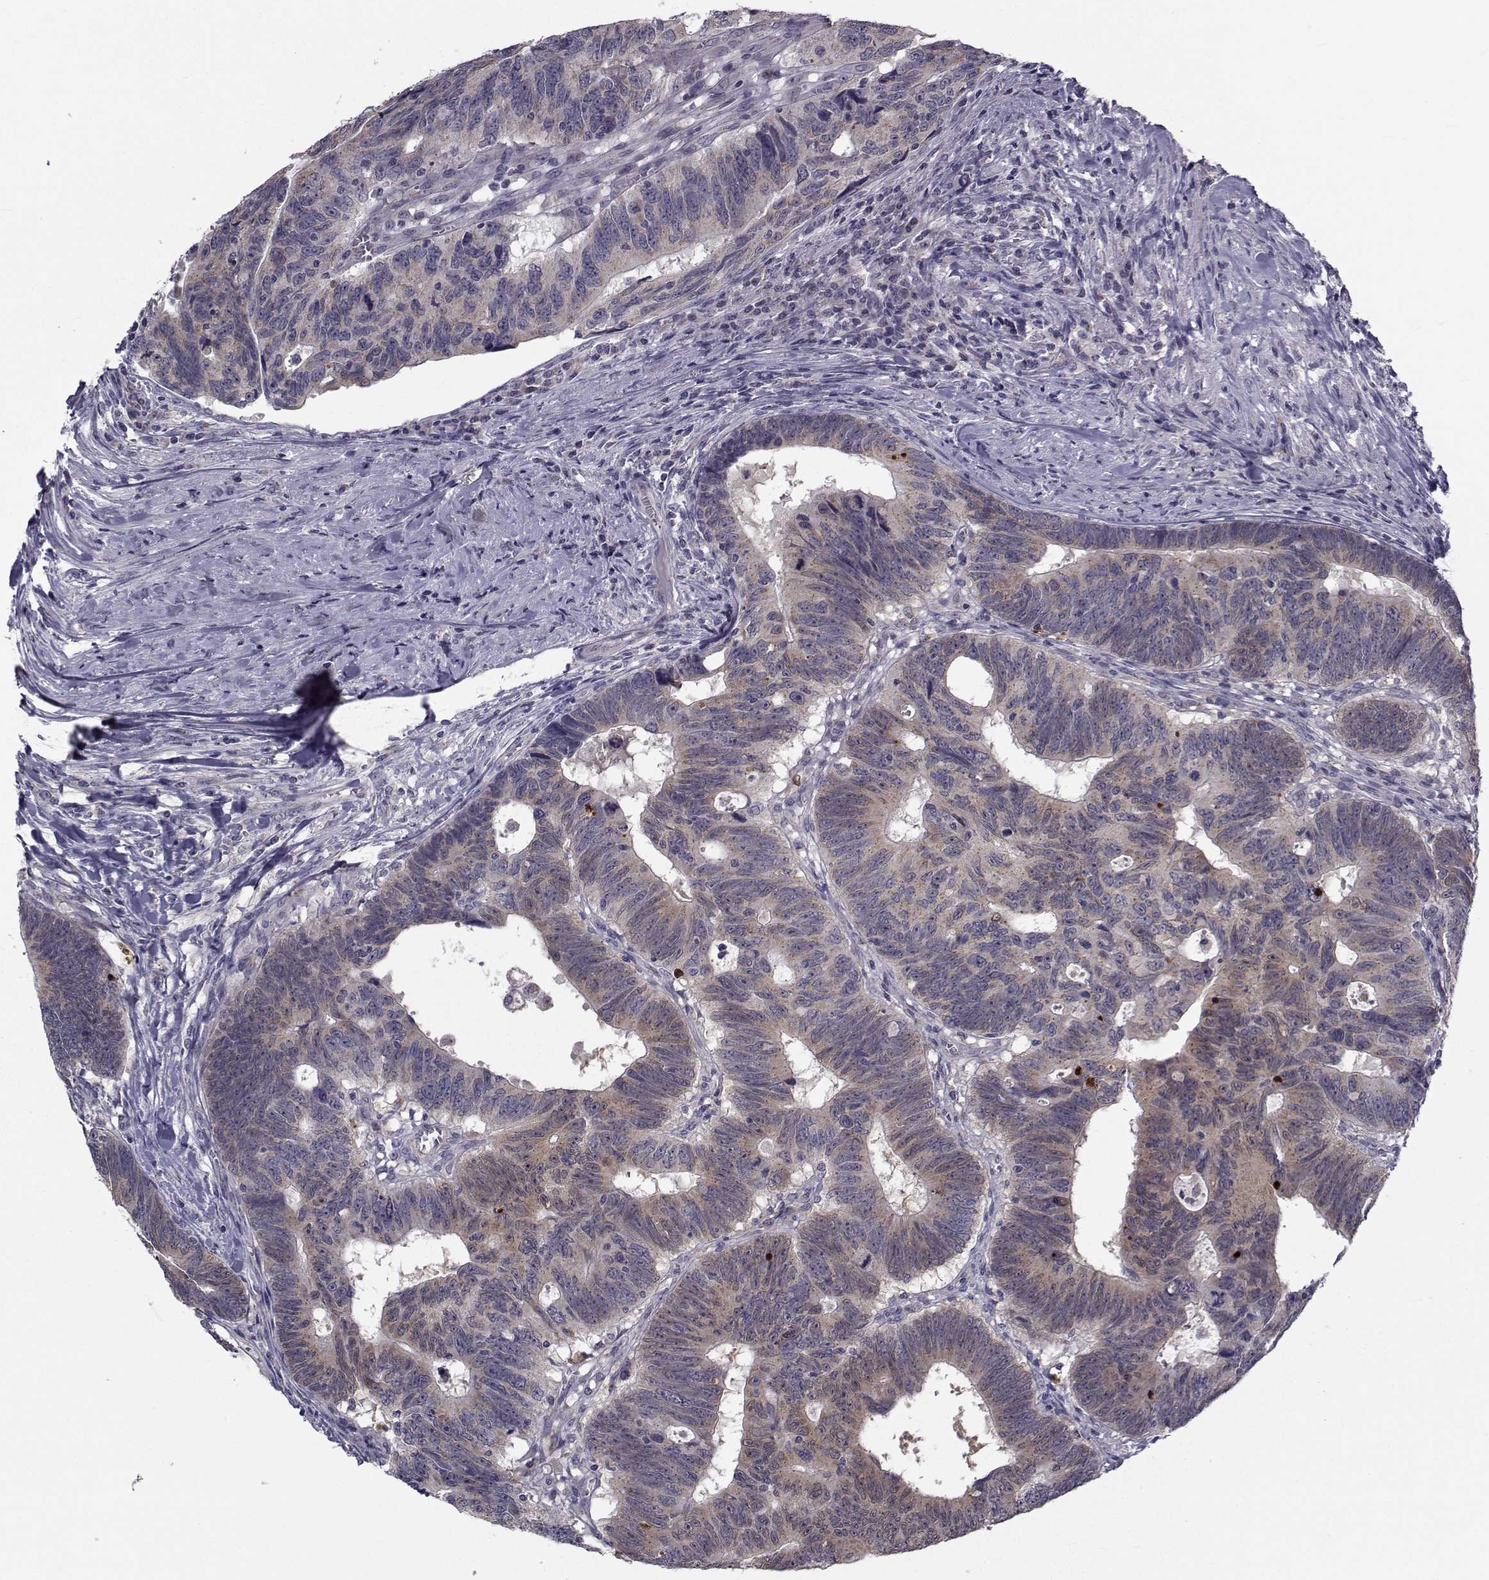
{"staining": {"intensity": "weak", "quantity": "25%-75%", "location": "cytoplasmic/membranous"}, "tissue": "colorectal cancer", "cell_type": "Tumor cells", "image_type": "cancer", "snomed": [{"axis": "morphology", "description": "Adenocarcinoma, NOS"}, {"axis": "topography", "description": "Colon"}], "caption": "Protein staining shows weak cytoplasmic/membranous positivity in approximately 25%-75% of tumor cells in colorectal cancer.", "gene": "ANGPT1", "patient": {"sex": "female", "age": 77}}